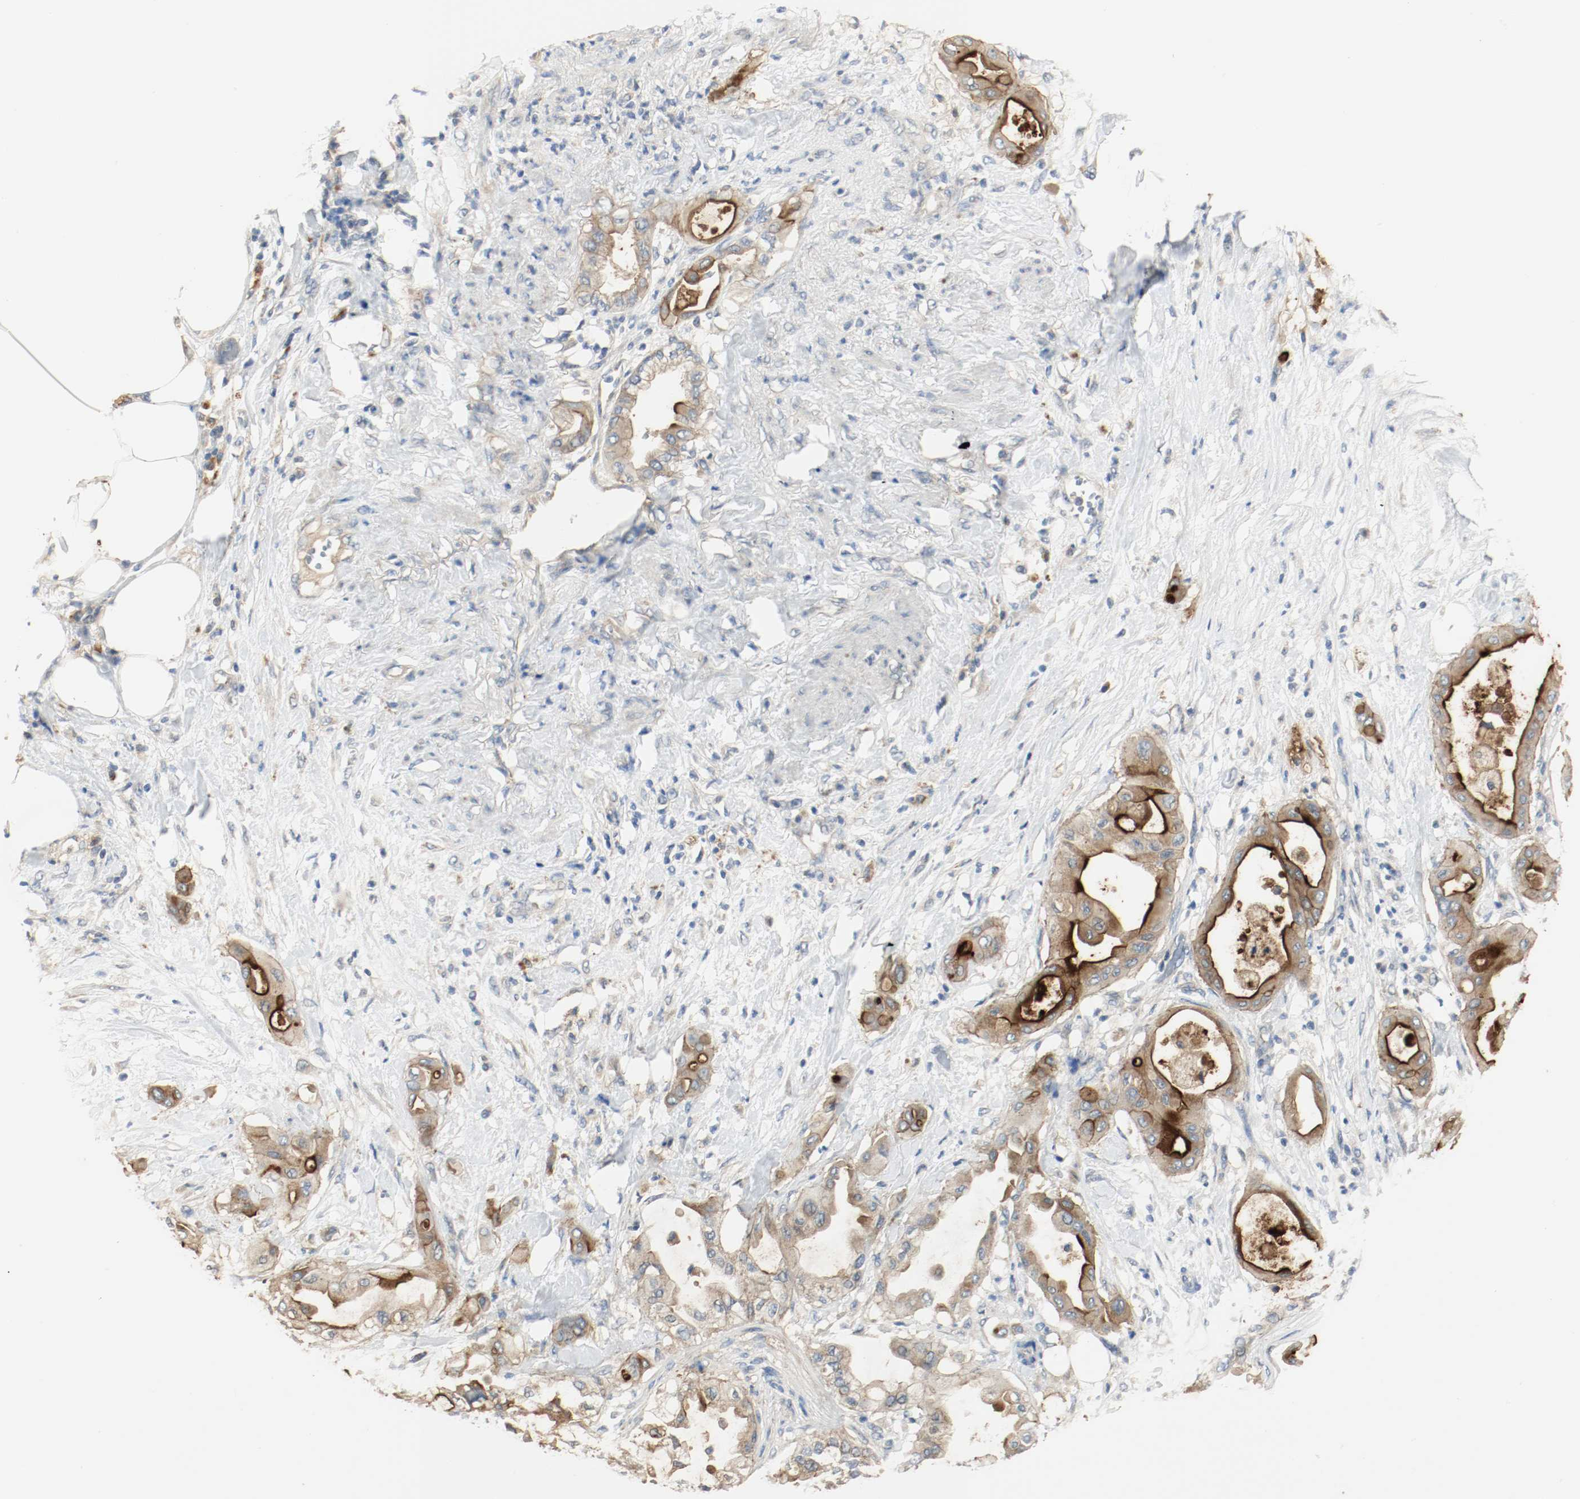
{"staining": {"intensity": "strong", "quantity": ">75%", "location": "cytoplasmic/membranous"}, "tissue": "pancreatic cancer", "cell_type": "Tumor cells", "image_type": "cancer", "snomed": [{"axis": "morphology", "description": "Adenocarcinoma, NOS"}, {"axis": "morphology", "description": "Adenocarcinoma, metastatic, NOS"}, {"axis": "topography", "description": "Lymph node"}, {"axis": "topography", "description": "Pancreas"}, {"axis": "topography", "description": "Duodenum"}], "caption": "IHC photomicrograph of pancreatic metastatic adenocarcinoma stained for a protein (brown), which reveals high levels of strong cytoplasmic/membranous expression in about >75% of tumor cells.", "gene": "MELTF", "patient": {"sex": "female", "age": 64}}